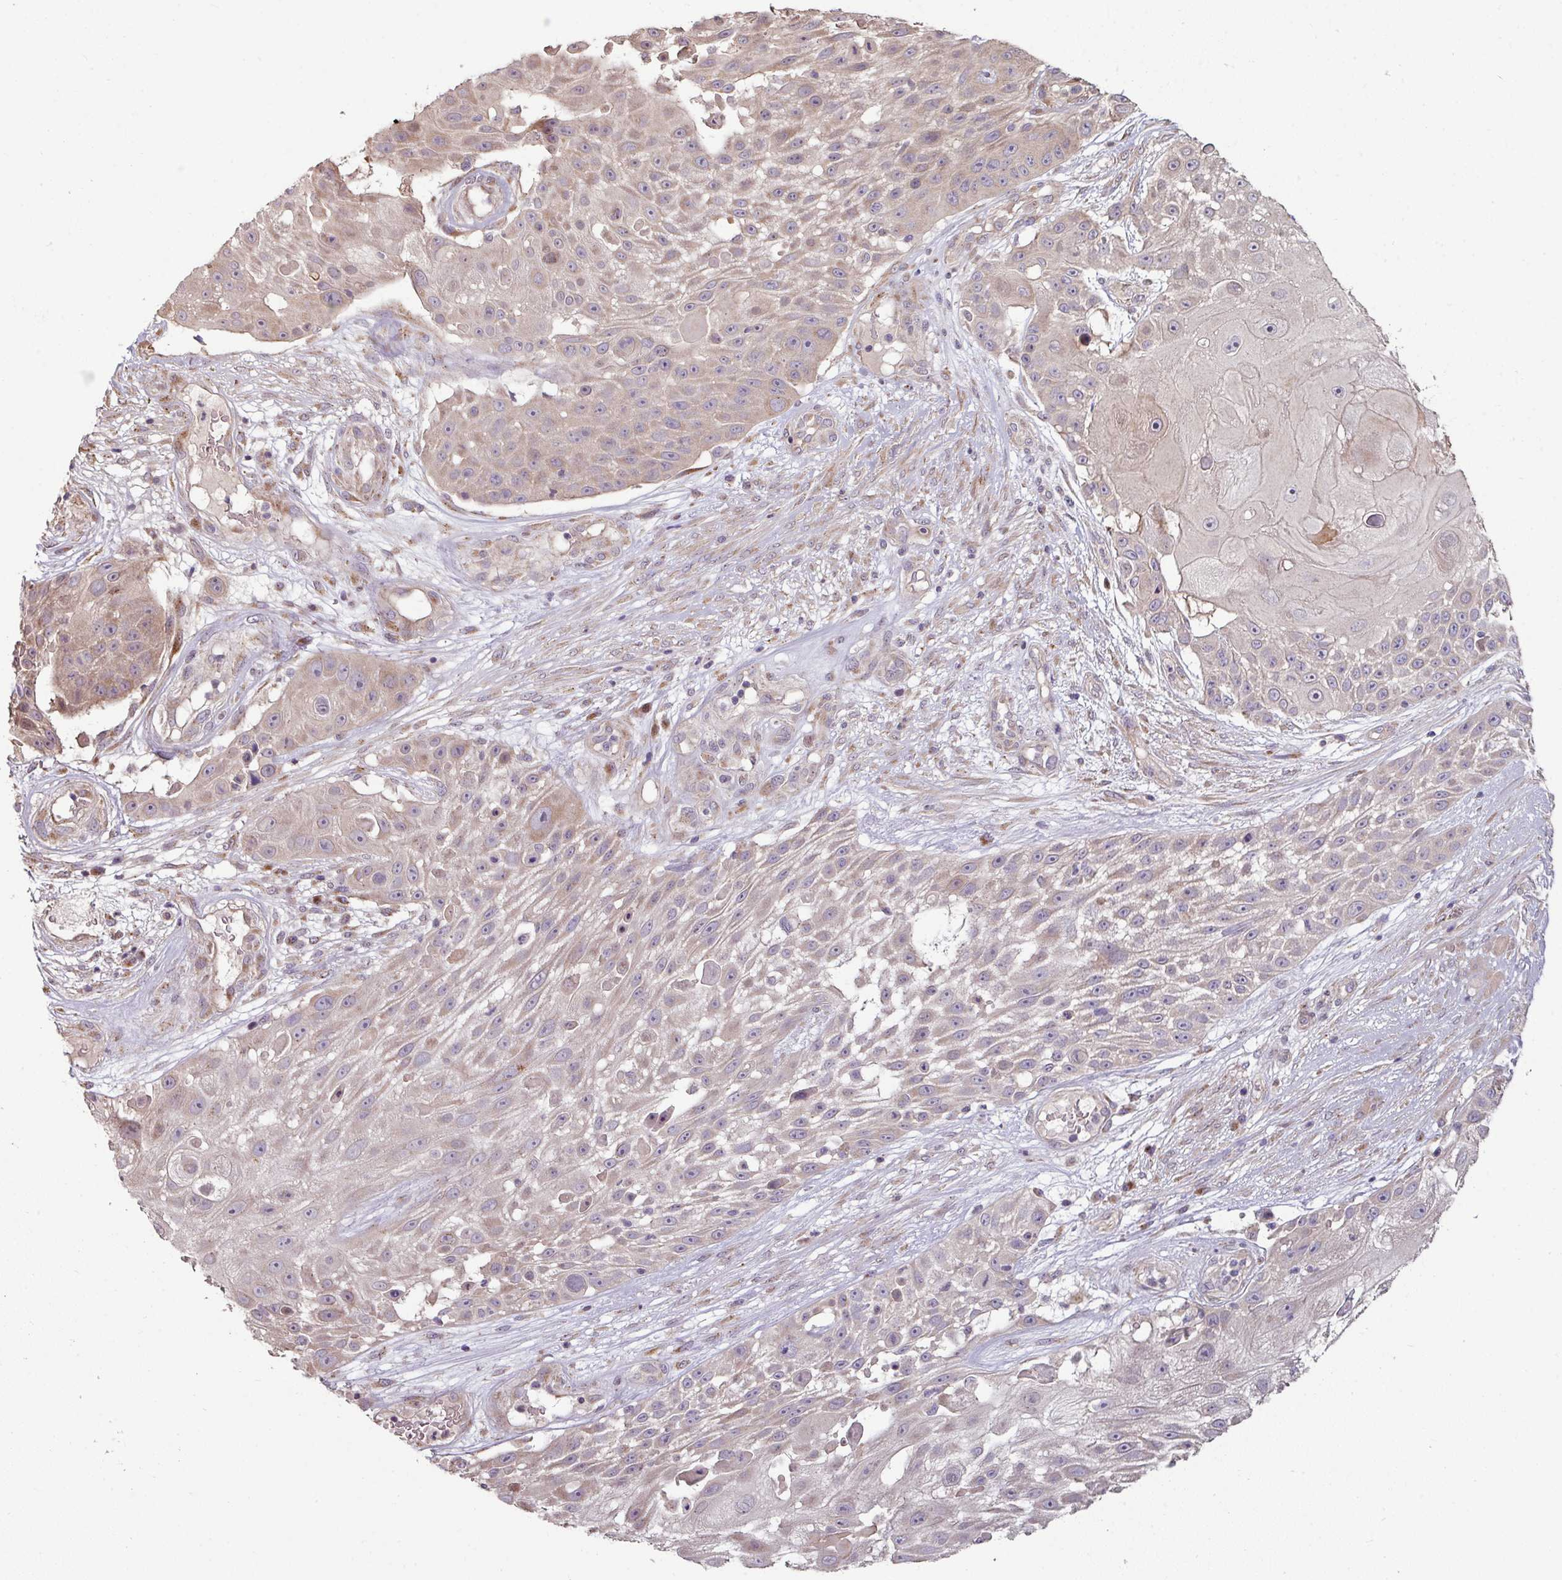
{"staining": {"intensity": "weak", "quantity": "25%-75%", "location": "cytoplasmic/membranous"}, "tissue": "skin cancer", "cell_type": "Tumor cells", "image_type": "cancer", "snomed": [{"axis": "morphology", "description": "Squamous cell carcinoma, NOS"}, {"axis": "topography", "description": "Skin"}], "caption": "Immunohistochemistry (IHC) micrograph of skin squamous cell carcinoma stained for a protein (brown), which demonstrates low levels of weak cytoplasmic/membranous staining in approximately 25%-75% of tumor cells.", "gene": "LRRC9", "patient": {"sex": "female", "age": 86}}